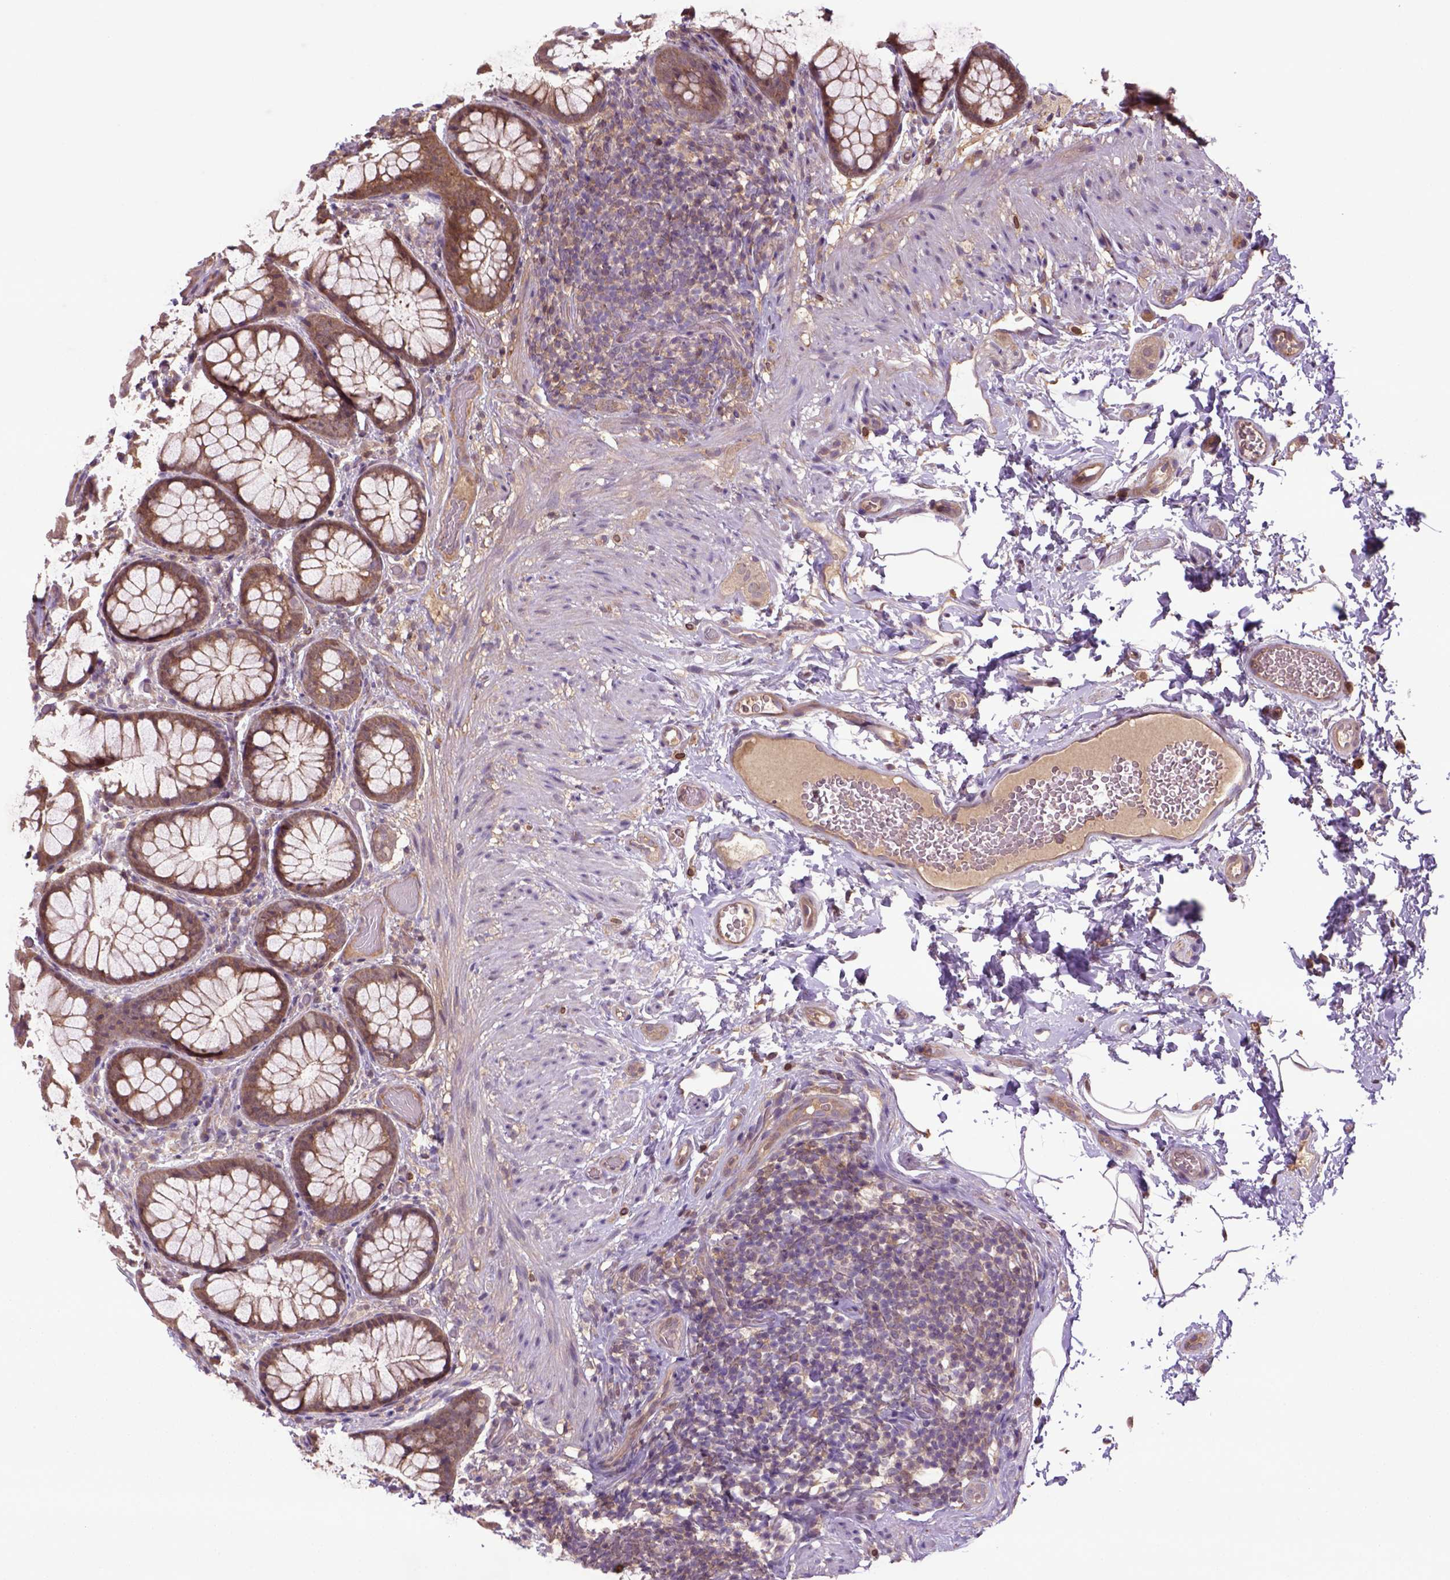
{"staining": {"intensity": "moderate", "quantity": ">75%", "location": "cytoplasmic/membranous"}, "tissue": "rectum", "cell_type": "Glandular cells", "image_type": "normal", "snomed": [{"axis": "morphology", "description": "Normal tissue, NOS"}, {"axis": "topography", "description": "Rectum"}], "caption": "This histopathology image reveals immunohistochemistry staining of benign human rectum, with medium moderate cytoplasmic/membranous positivity in approximately >75% of glandular cells.", "gene": "HSPBP1", "patient": {"sex": "female", "age": 62}}